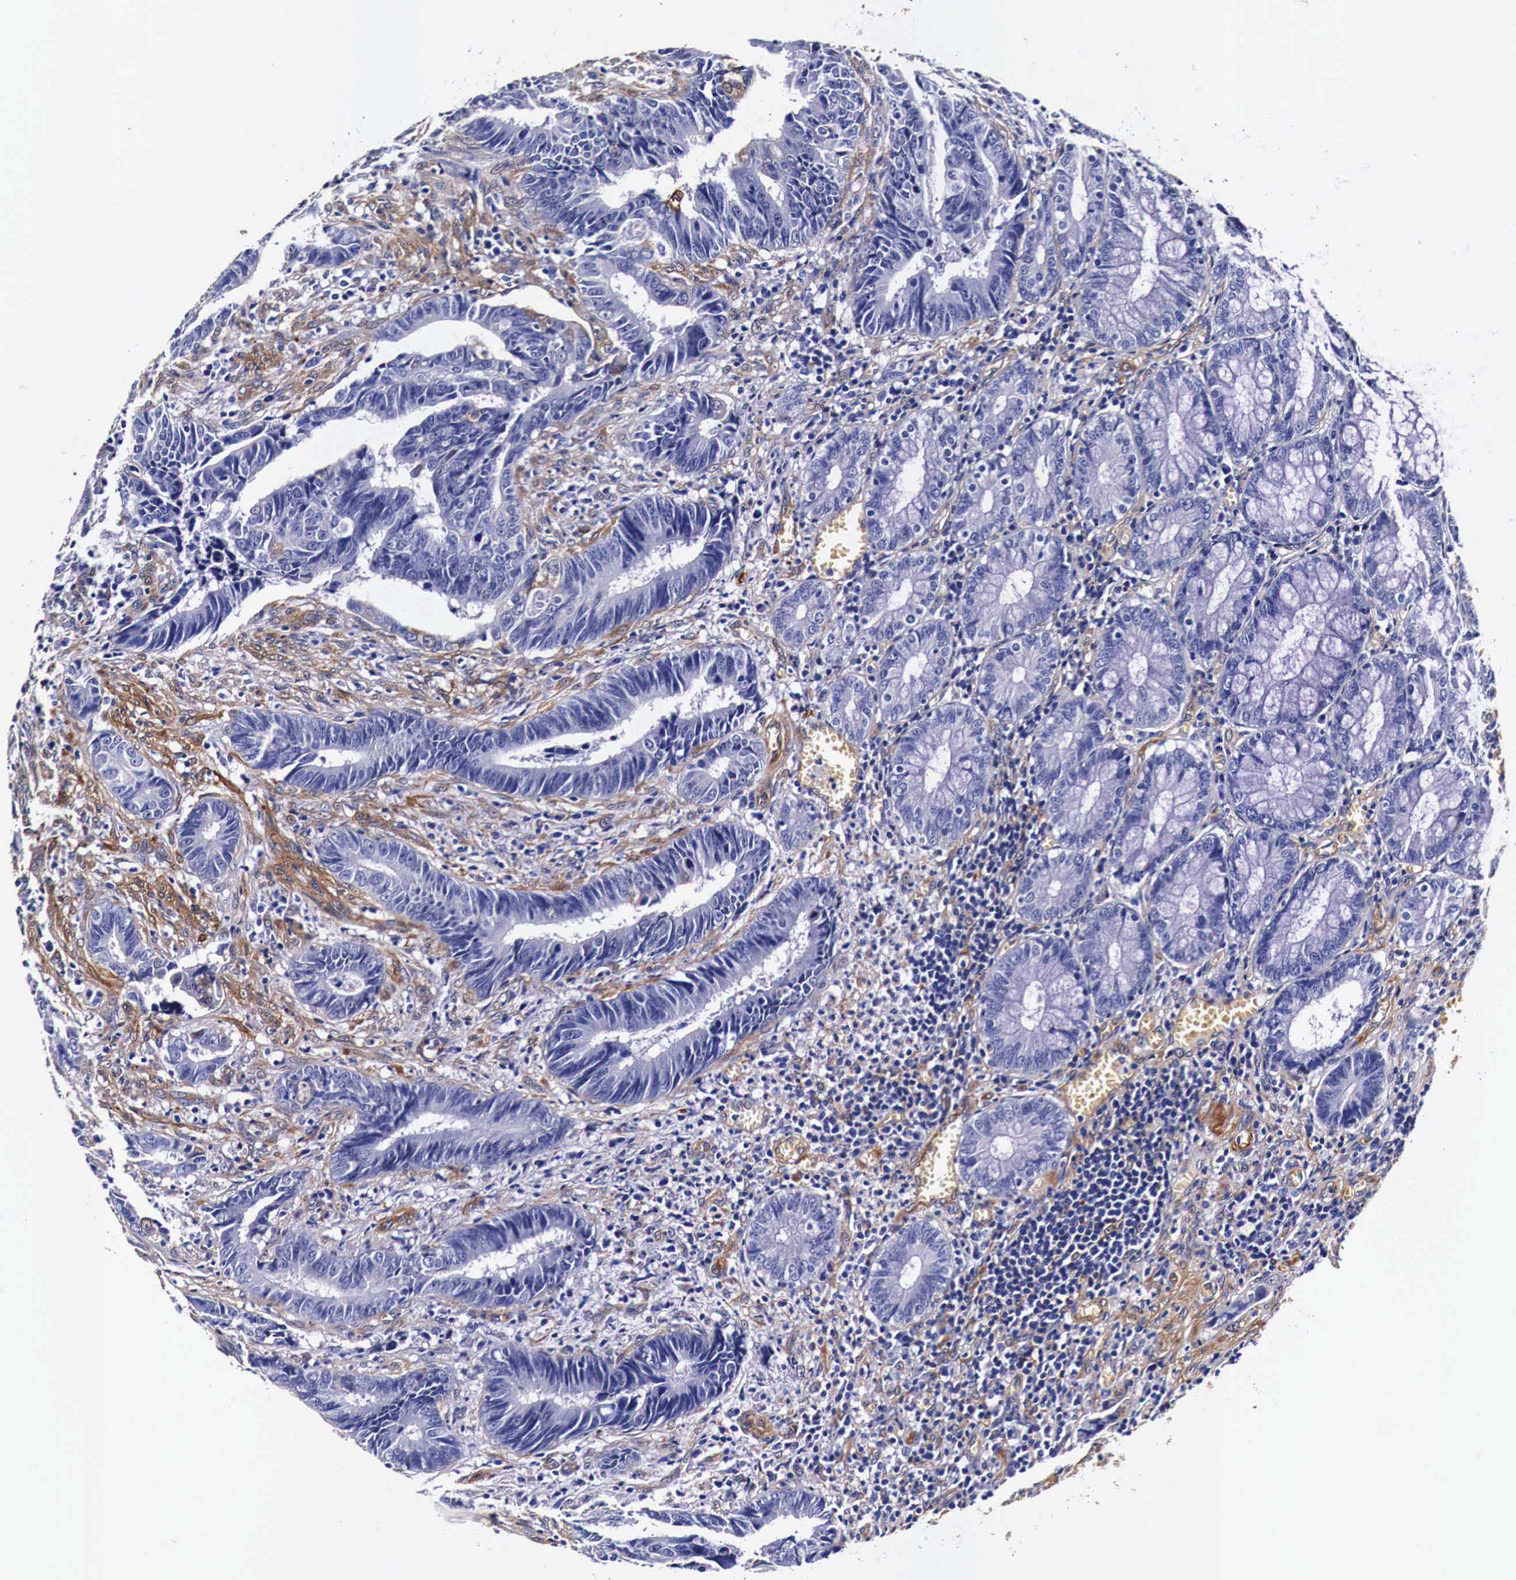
{"staining": {"intensity": "moderate", "quantity": "<25%", "location": "nuclear"}, "tissue": "colorectal cancer", "cell_type": "Tumor cells", "image_type": "cancer", "snomed": [{"axis": "morphology", "description": "Adenocarcinoma, NOS"}, {"axis": "topography", "description": "Rectum"}], "caption": "Colorectal cancer (adenocarcinoma) stained with immunohistochemistry exhibits moderate nuclear positivity in approximately <25% of tumor cells.", "gene": "HSPB1", "patient": {"sex": "female", "age": 98}}